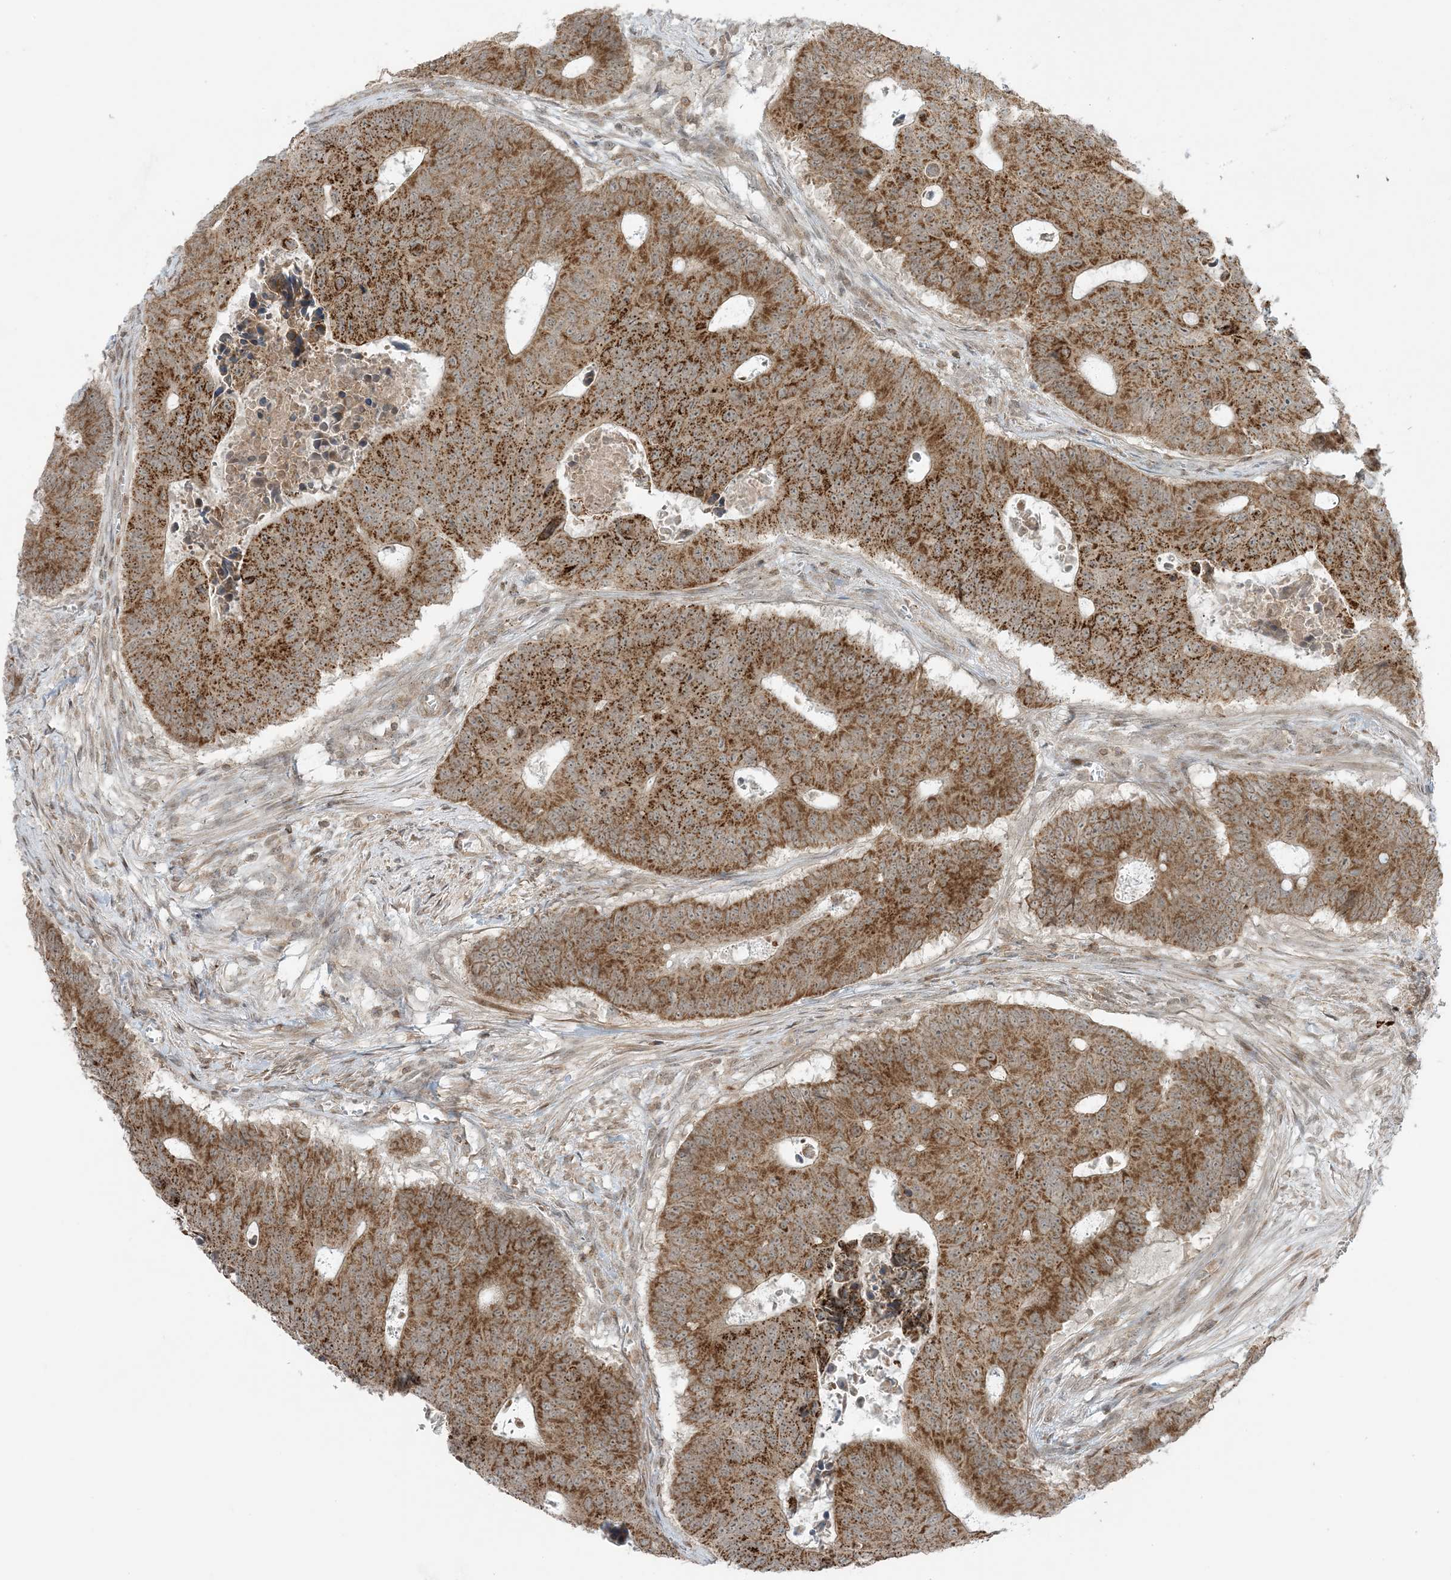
{"staining": {"intensity": "strong", "quantity": ">75%", "location": "cytoplasmic/membranous"}, "tissue": "colorectal cancer", "cell_type": "Tumor cells", "image_type": "cancer", "snomed": [{"axis": "morphology", "description": "Adenocarcinoma, NOS"}, {"axis": "topography", "description": "Colon"}], "caption": "Strong cytoplasmic/membranous protein staining is appreciated in about >75% of tumor cells in colorectal cancer (adenocarcinoma).", "gene": "PHLDB2", "patient": {"sex": "male", "age": 87}}